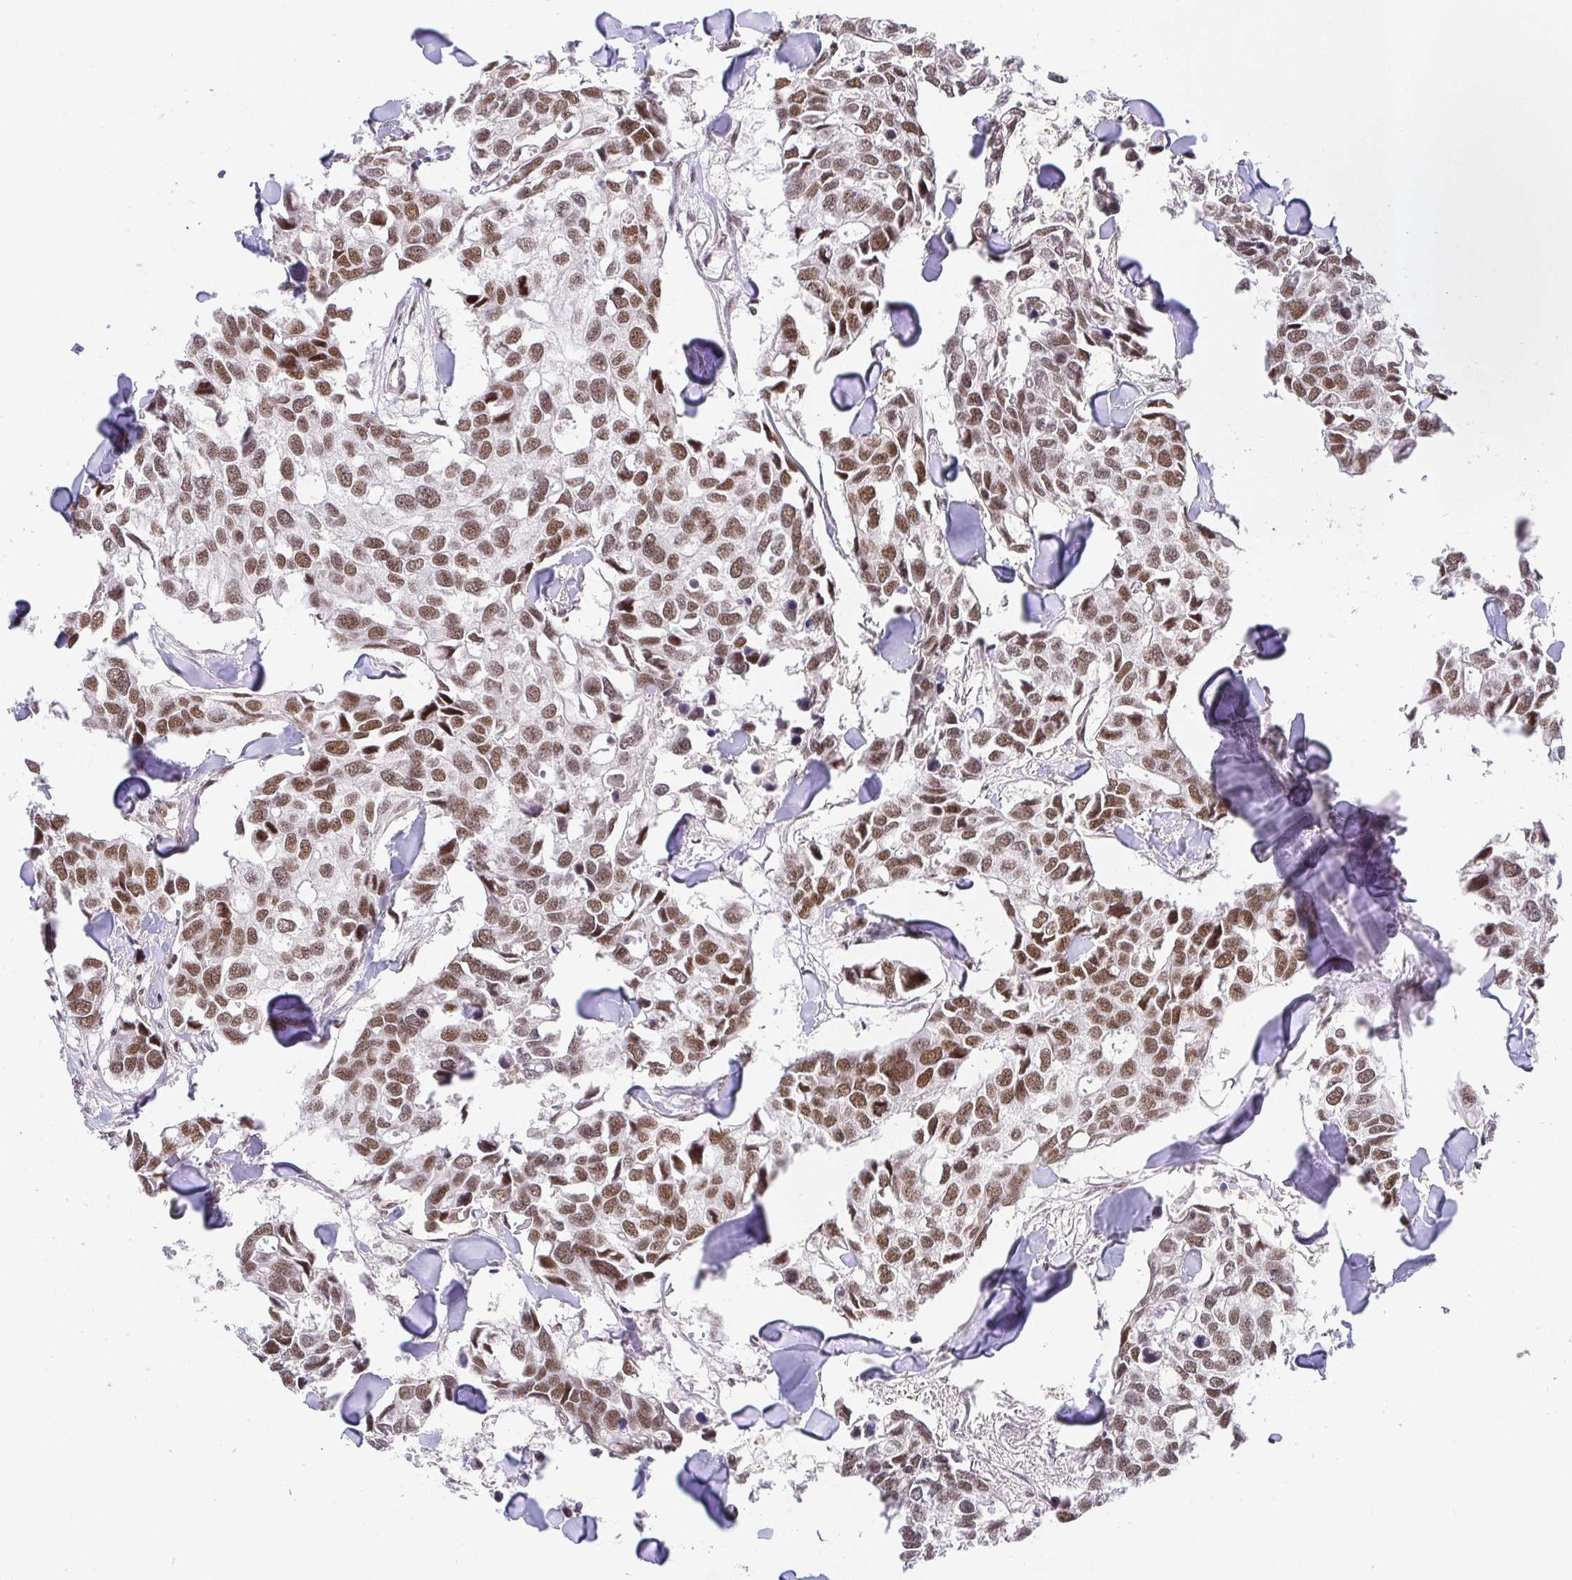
{"staining": {"intensity": "moderate", "quantity": ">75%", "location": "nuclear"}, "tissue": "breast cancer", "cell_type": "Tumor cells", "image_type": "cancer", "snomed": [{"axis": "morphology", "description": "Duct carcinoma"}, {"axis": "topography", "description": "Breast"}], "caption": "This image exhibits IHC staining of infiltrating ductal carcinoma (breast), with medium moderate nuclear expression in approximately >75% of tumor cells.", "gene": "USF1", "patient": {"sex": "female", "age": 83}}